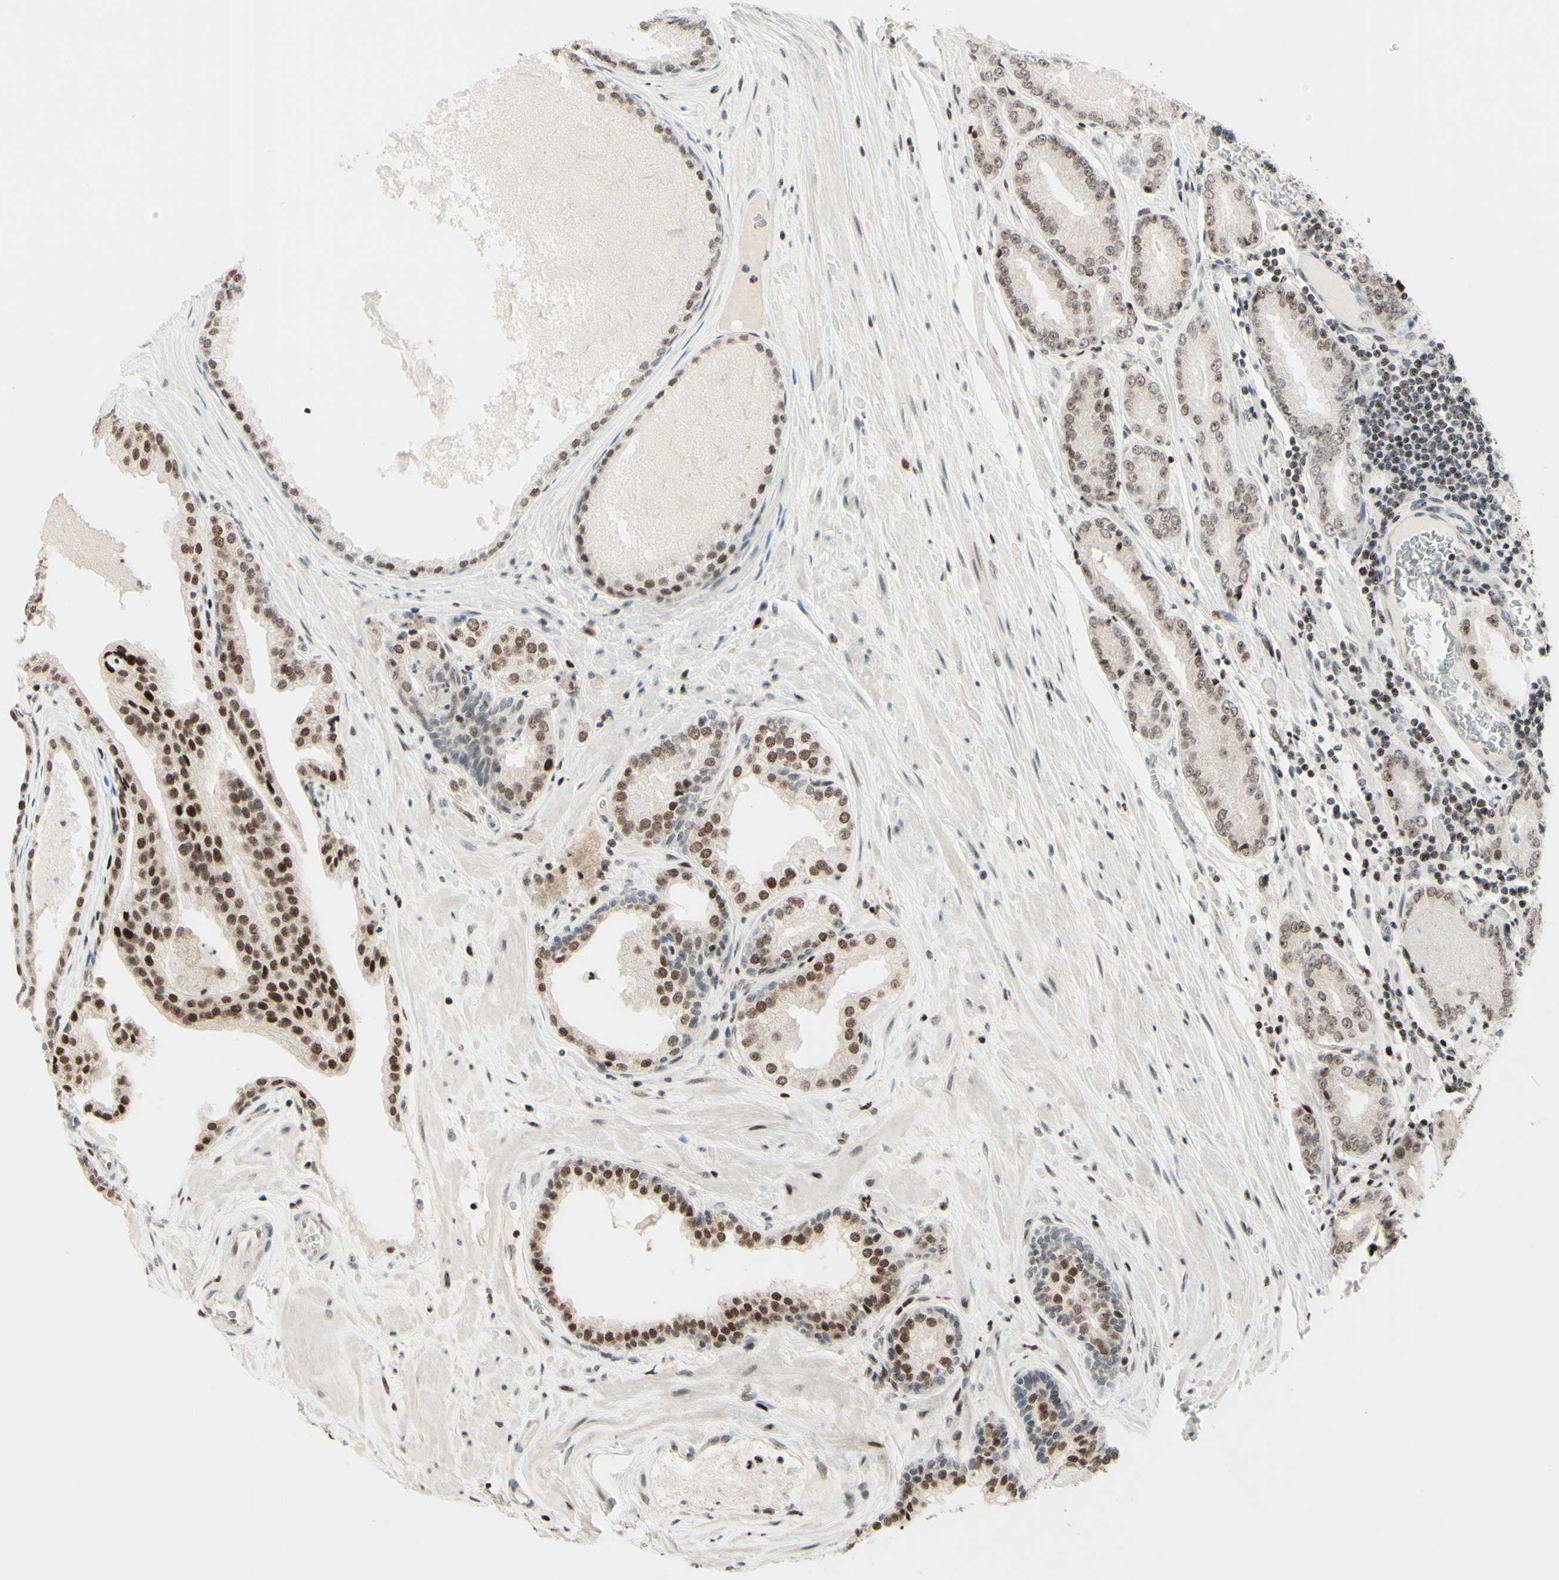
{"staining": {"intensity": "moderate", "quantity": "25%-75%", "location": "nuclear"}, "tissue": "prostate cancer", "cell_type": "Tumor cells", "image_type": "cancer", "snomed": [{"axis": "morphology", "description": "Adenocarcinoma, High grade"}, {"axis": "topography", "description": "Prostate"}], "caption": "Immunohistochemistry photomicrograph of neoplastic tissue: prostate cancer stained using immunohistochemistry reveals medium levels of moderate protein expression localized specifically in the nuclear of tumor cells, appearing as a nuclear brown color.", "gene": "CDKL5", "patient": {"sex": "male", "age": 59}}